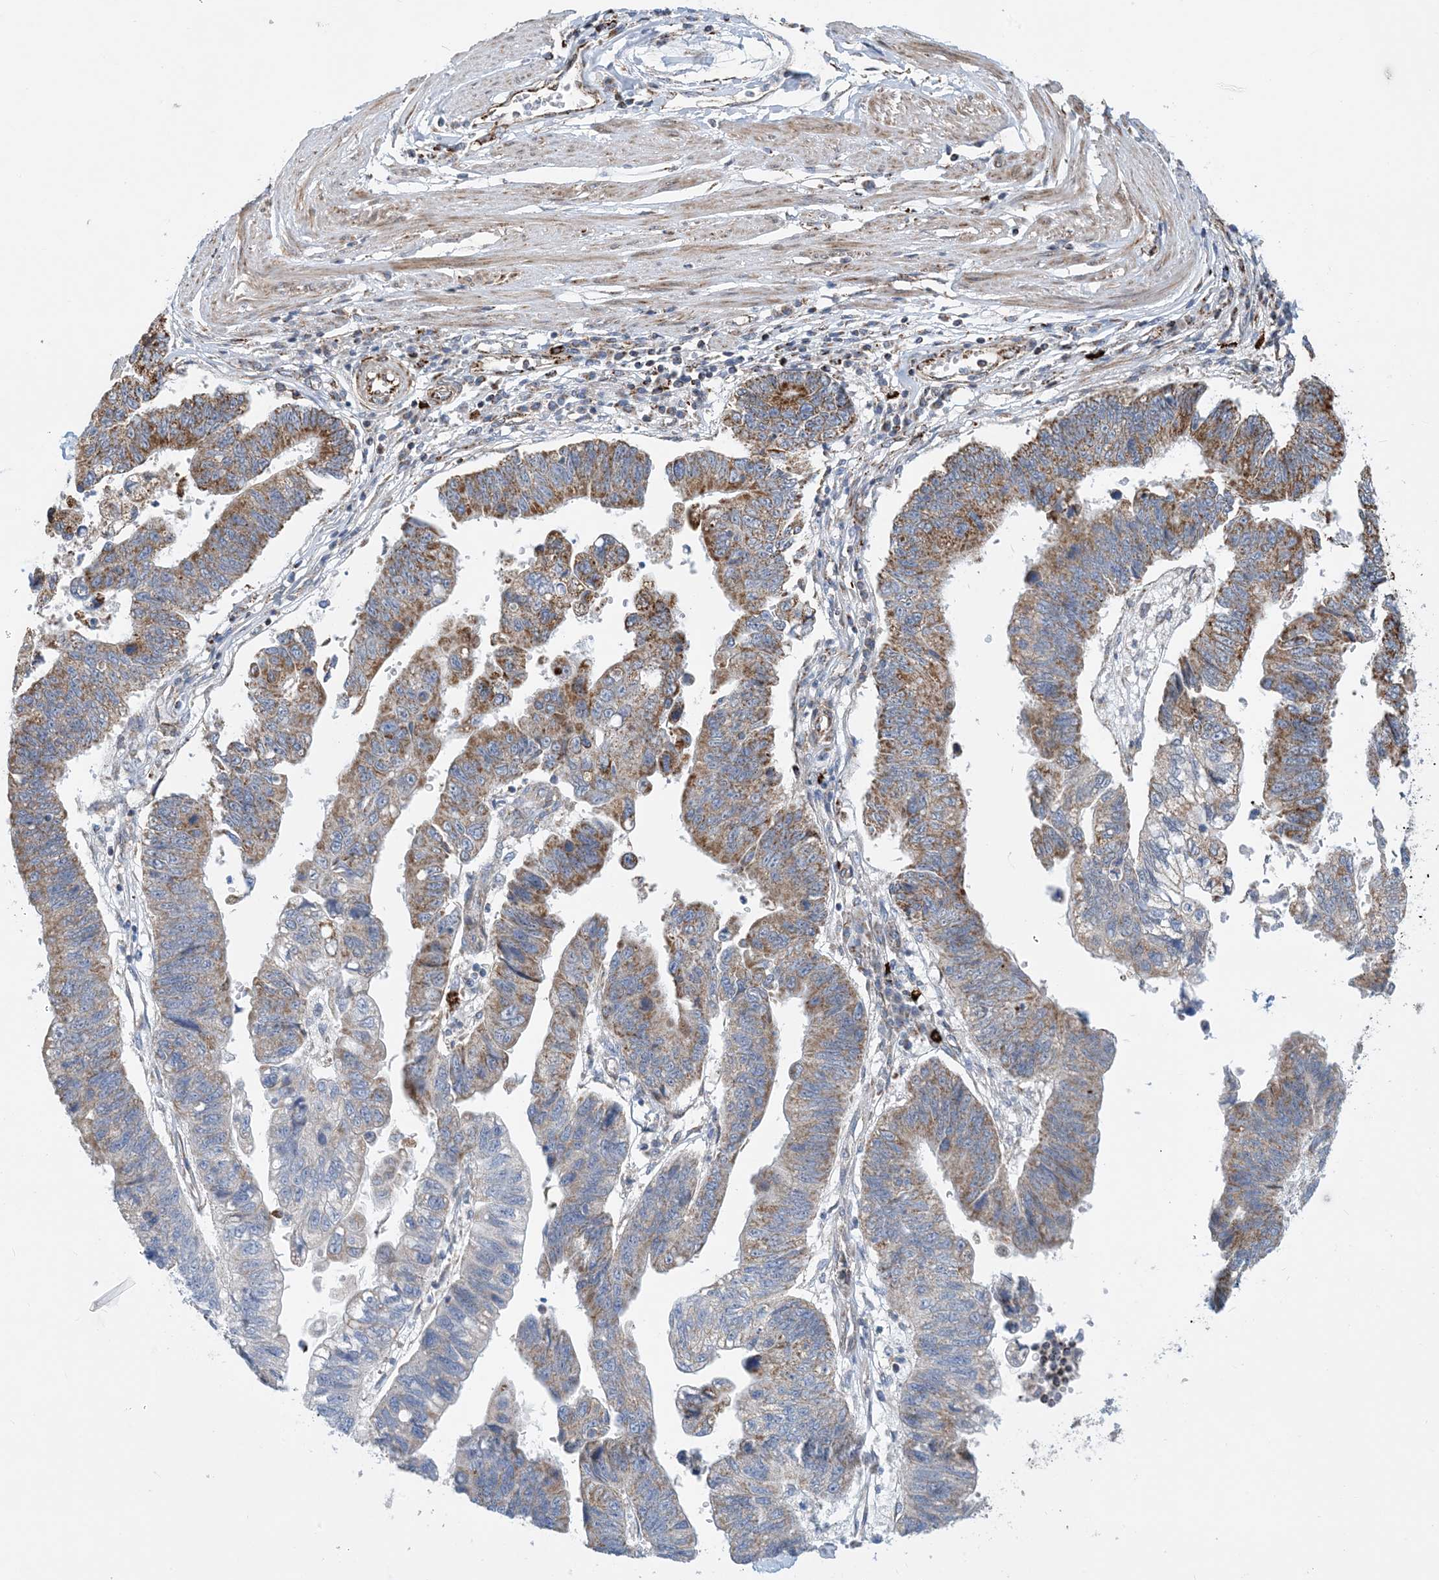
{"staining": {"intensity": "moderate", "quantity": ">75%", "location": "cytoplasmic/membranous"}, "tissue": "stomach cancer", "cell_type": "Tumor cells", "image_type": "cancer", "snomed": [{"axis": "morphology", "description": "Adenocarcinoma, NOS"}, {"axis": "topography", "description": "Stomach"}], "caption": "The image displays immunohistochemical staining of adenocarcinoma (stomach). There is moderate cytoplasmic/membranous expression is seen in about >75% of tumor cells.", "gene": "PCDHGA1", "patient": {"sex": "male", "age": 59}}